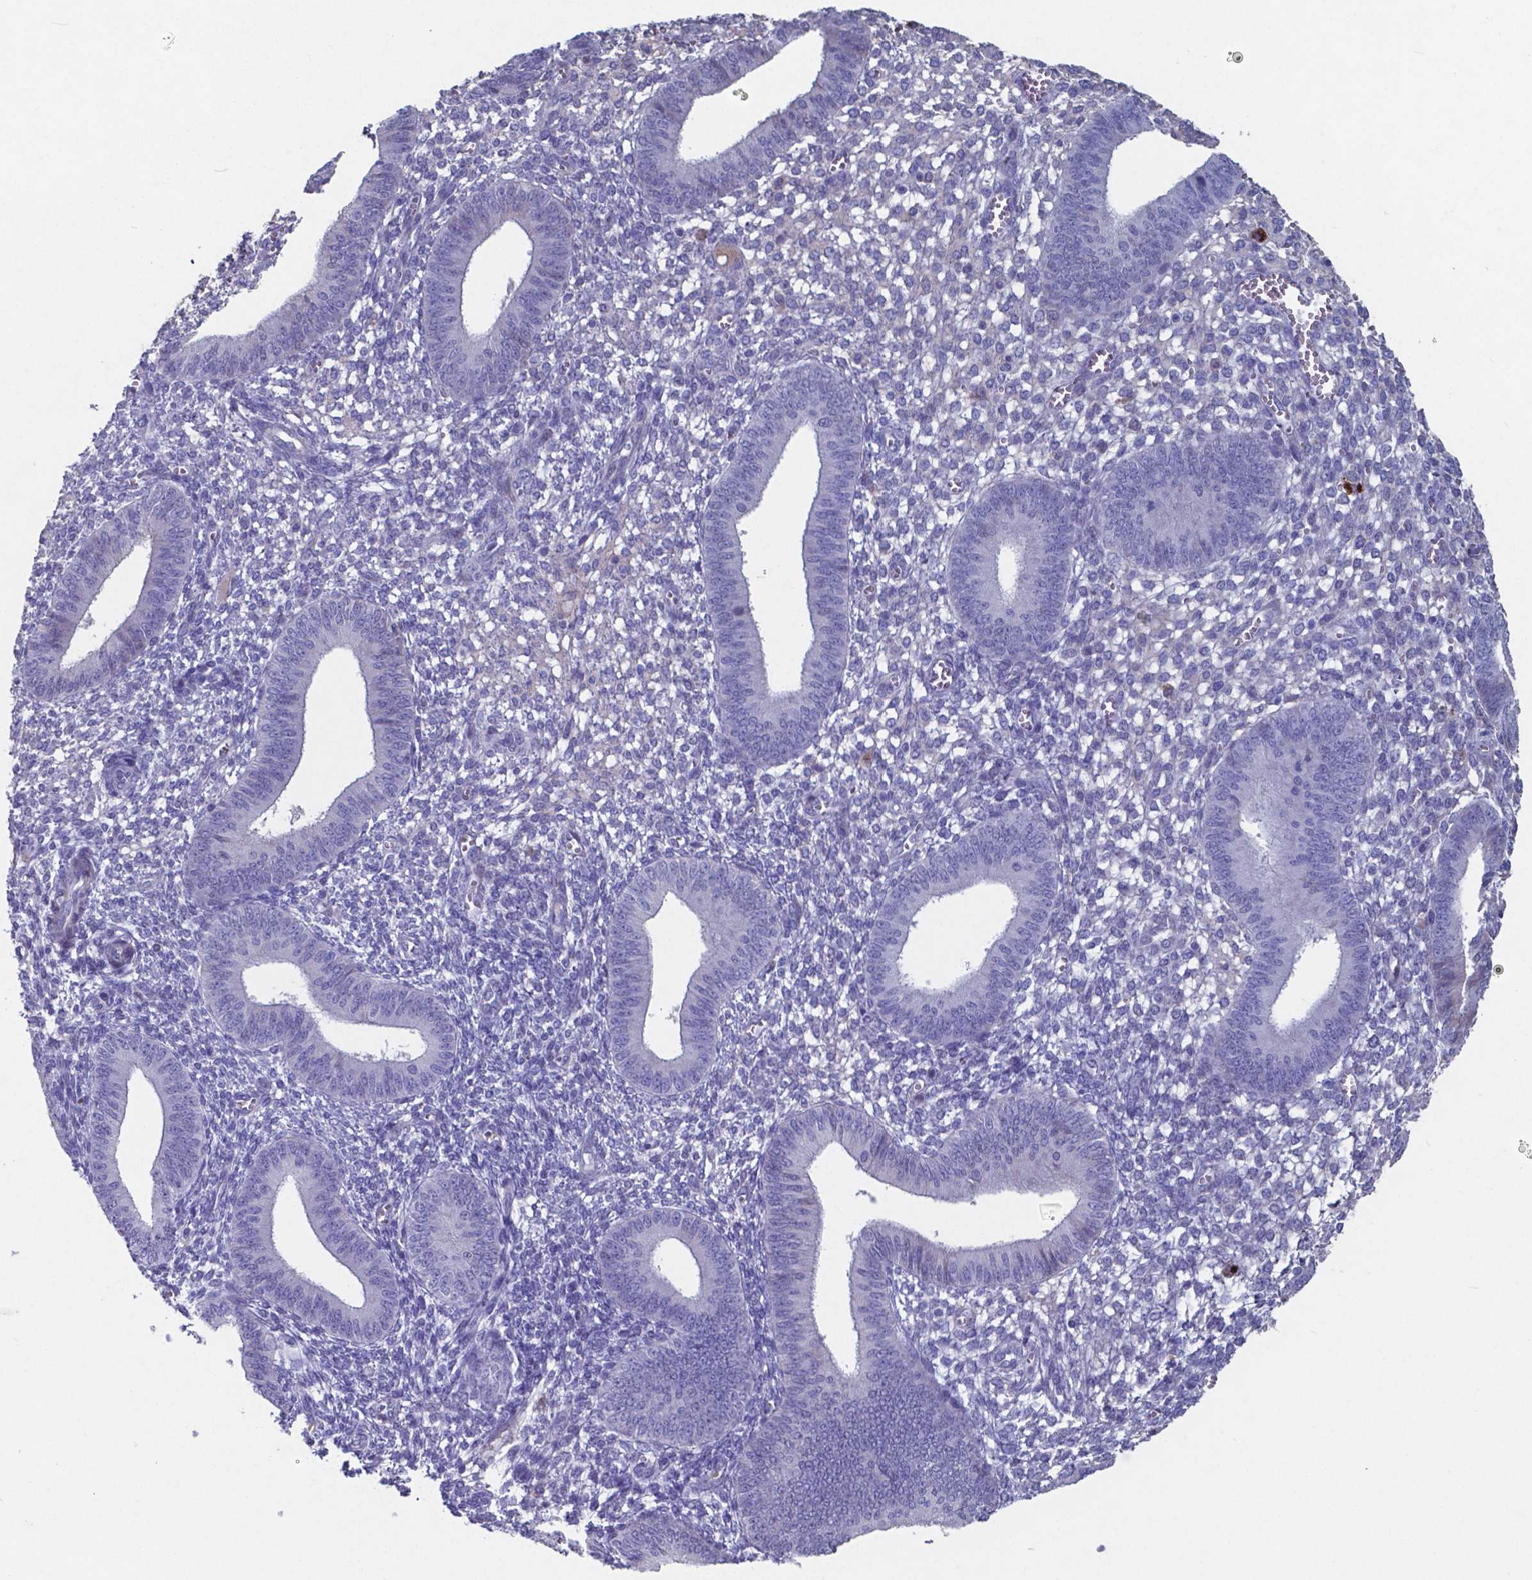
{"staining": {"intensity": "negative", "quantity": "none", "location": "none"}, "tissue": "endometrium", "cell_type": "Cells in endometrial stroma", "image_type": "normal", "snomed": [{"axis": "morphology", "description": "Normal tissue, NOS"}, {"axis": "topography", "description": "Endometrium"}], "caption": "The micrograph exhibits no significant expression in cells in endometrial stroma of endometrium.", "gene": "TTR", "patient": {"sex": "female", "age": 42}}